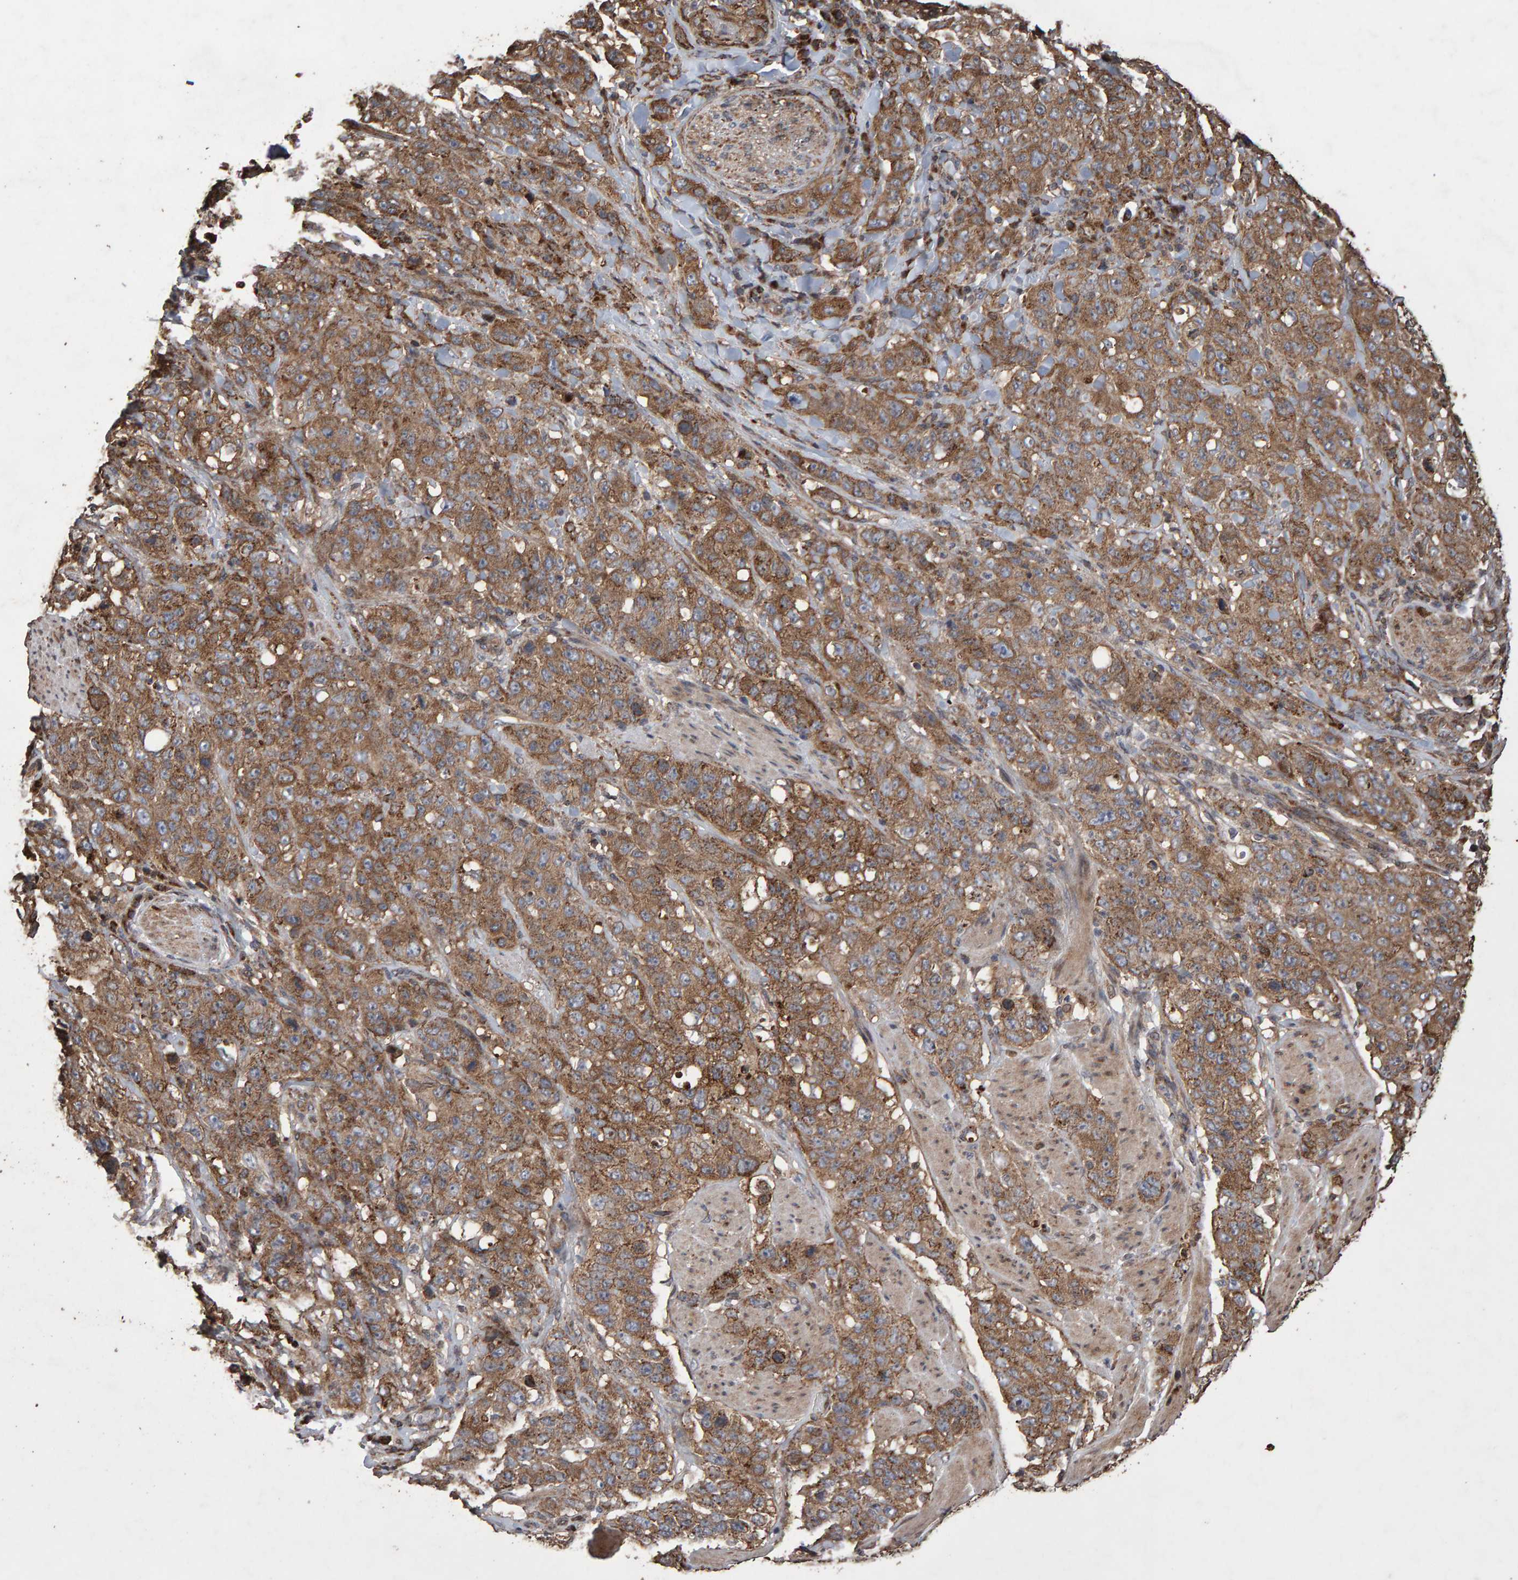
{"staining": {"intensity": "moderate", "quantity": ">75%", "location": "cytoplasmic/membranous"}, "tissue": "stomach cancer", "cell_type": "Tumor cells", "image_type": "cancer", "snomed": [{"axis": "morphology", "description": "Adenocarcinoma, NOS"}, {"axis": "topography", "description": "Stomach"}], "caption": "This histopathology image exhibits stomach adenocarcinoma stained with IHC to label a protein in brown. The cytoplasmic/membranous of tumor cells show moderate positivity for the protein. Nuclei are counter-stained blue.", "gene": "OSBP2", "patient": {"sex": "male", "age": 48}}